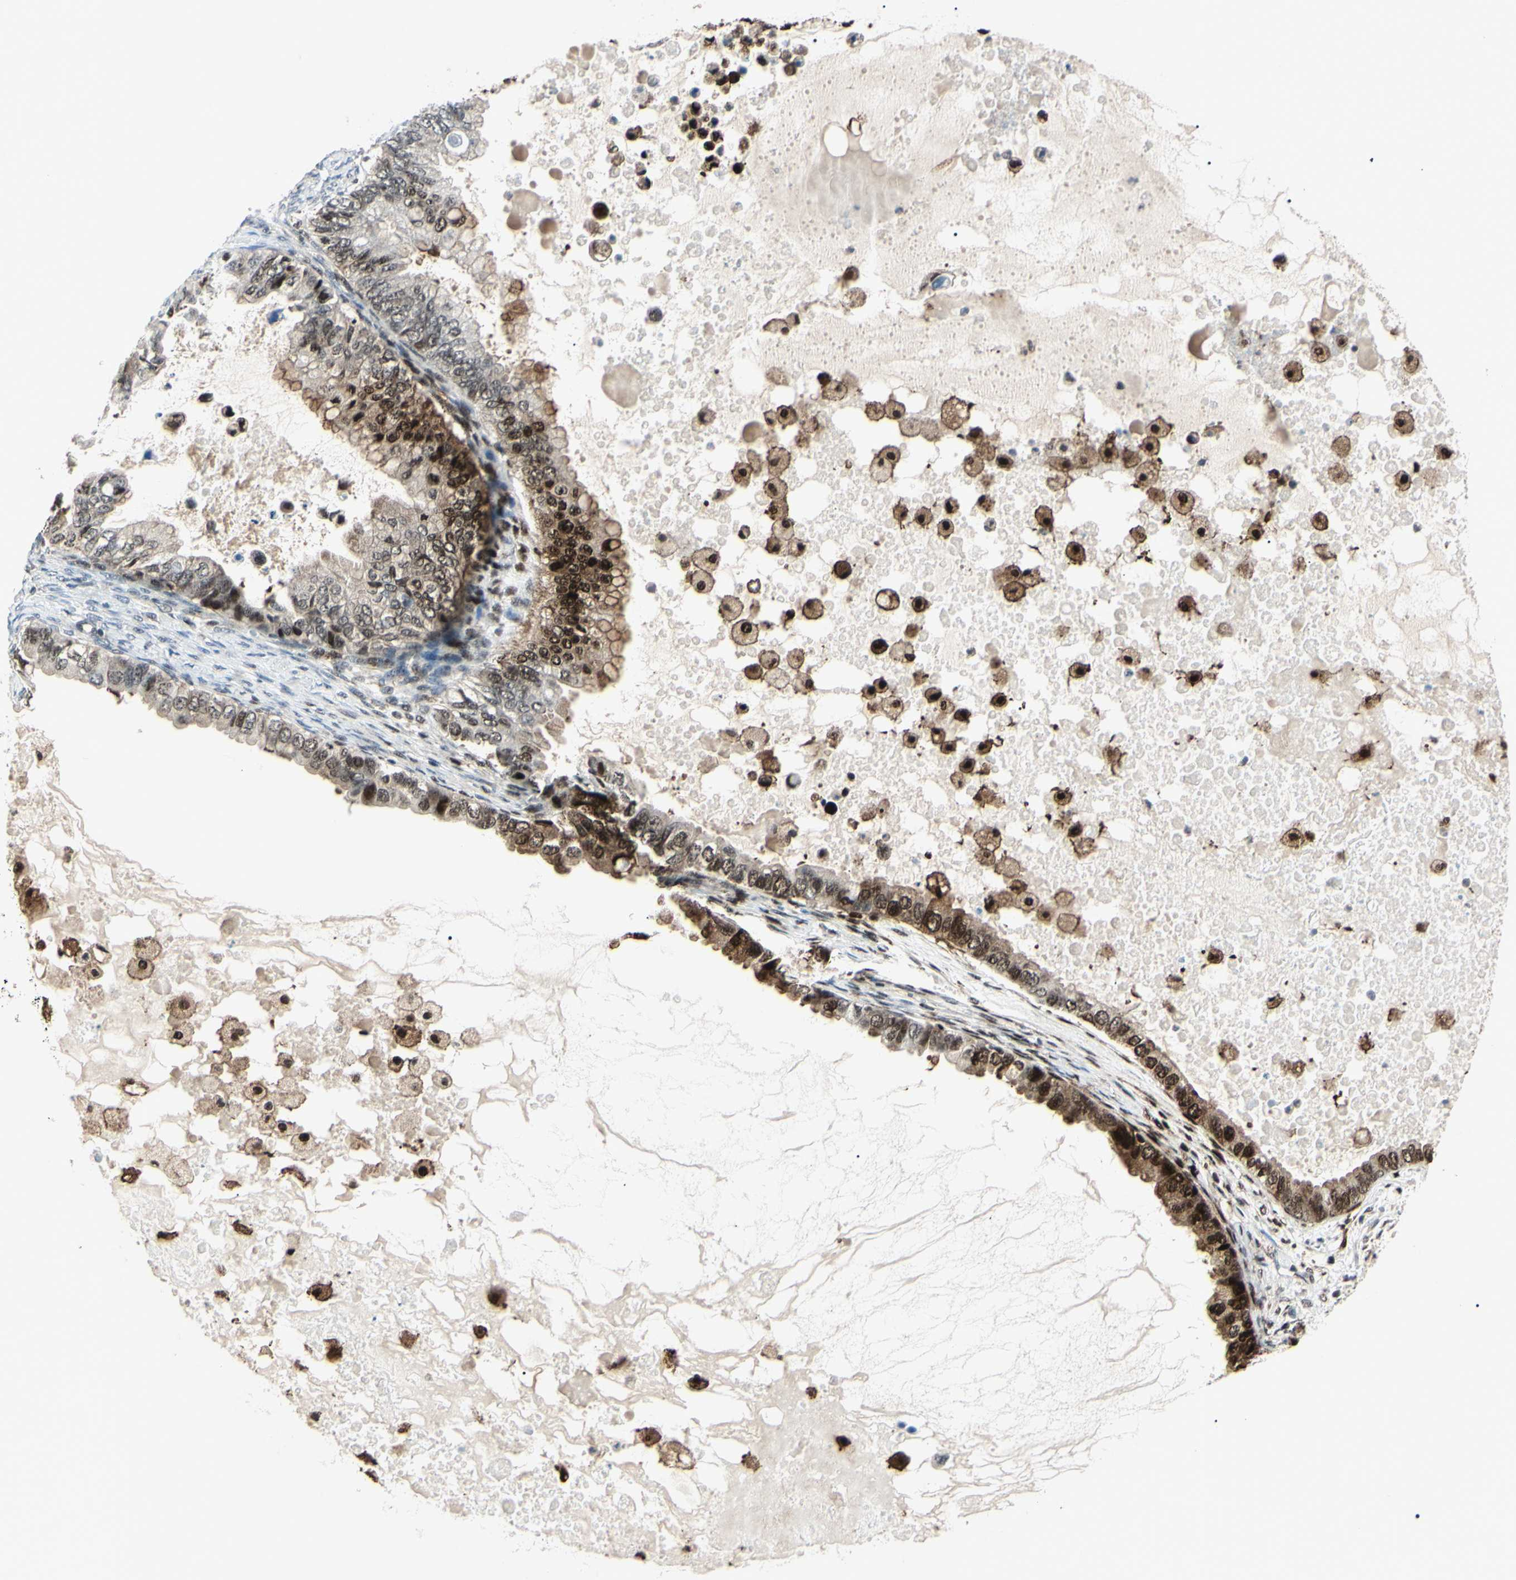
{"staining": {"intensity": "strong", "quantity": "25%-75%", "location": "cytoplasmic/membranous,nuclear"}, "tissue": "ovarian cancer", "cell_type": "Tumor cells", "image_type": "cancer", "snomed": [{"axis": "morphology", "description": "Cystadenocarcinoma, mucinous, NOS"}, {"axis": "topography", "description": "Ovary"}], "caption": "Ovarian cancer (mucinous cystadenocarcinoma) tissue reveals strong cytoplasmic/membranous and nuclear expression in approximately 25%-75% of tumor cells", "gene": "PGK1", "patient": {"sex": "female", "age": 80}}